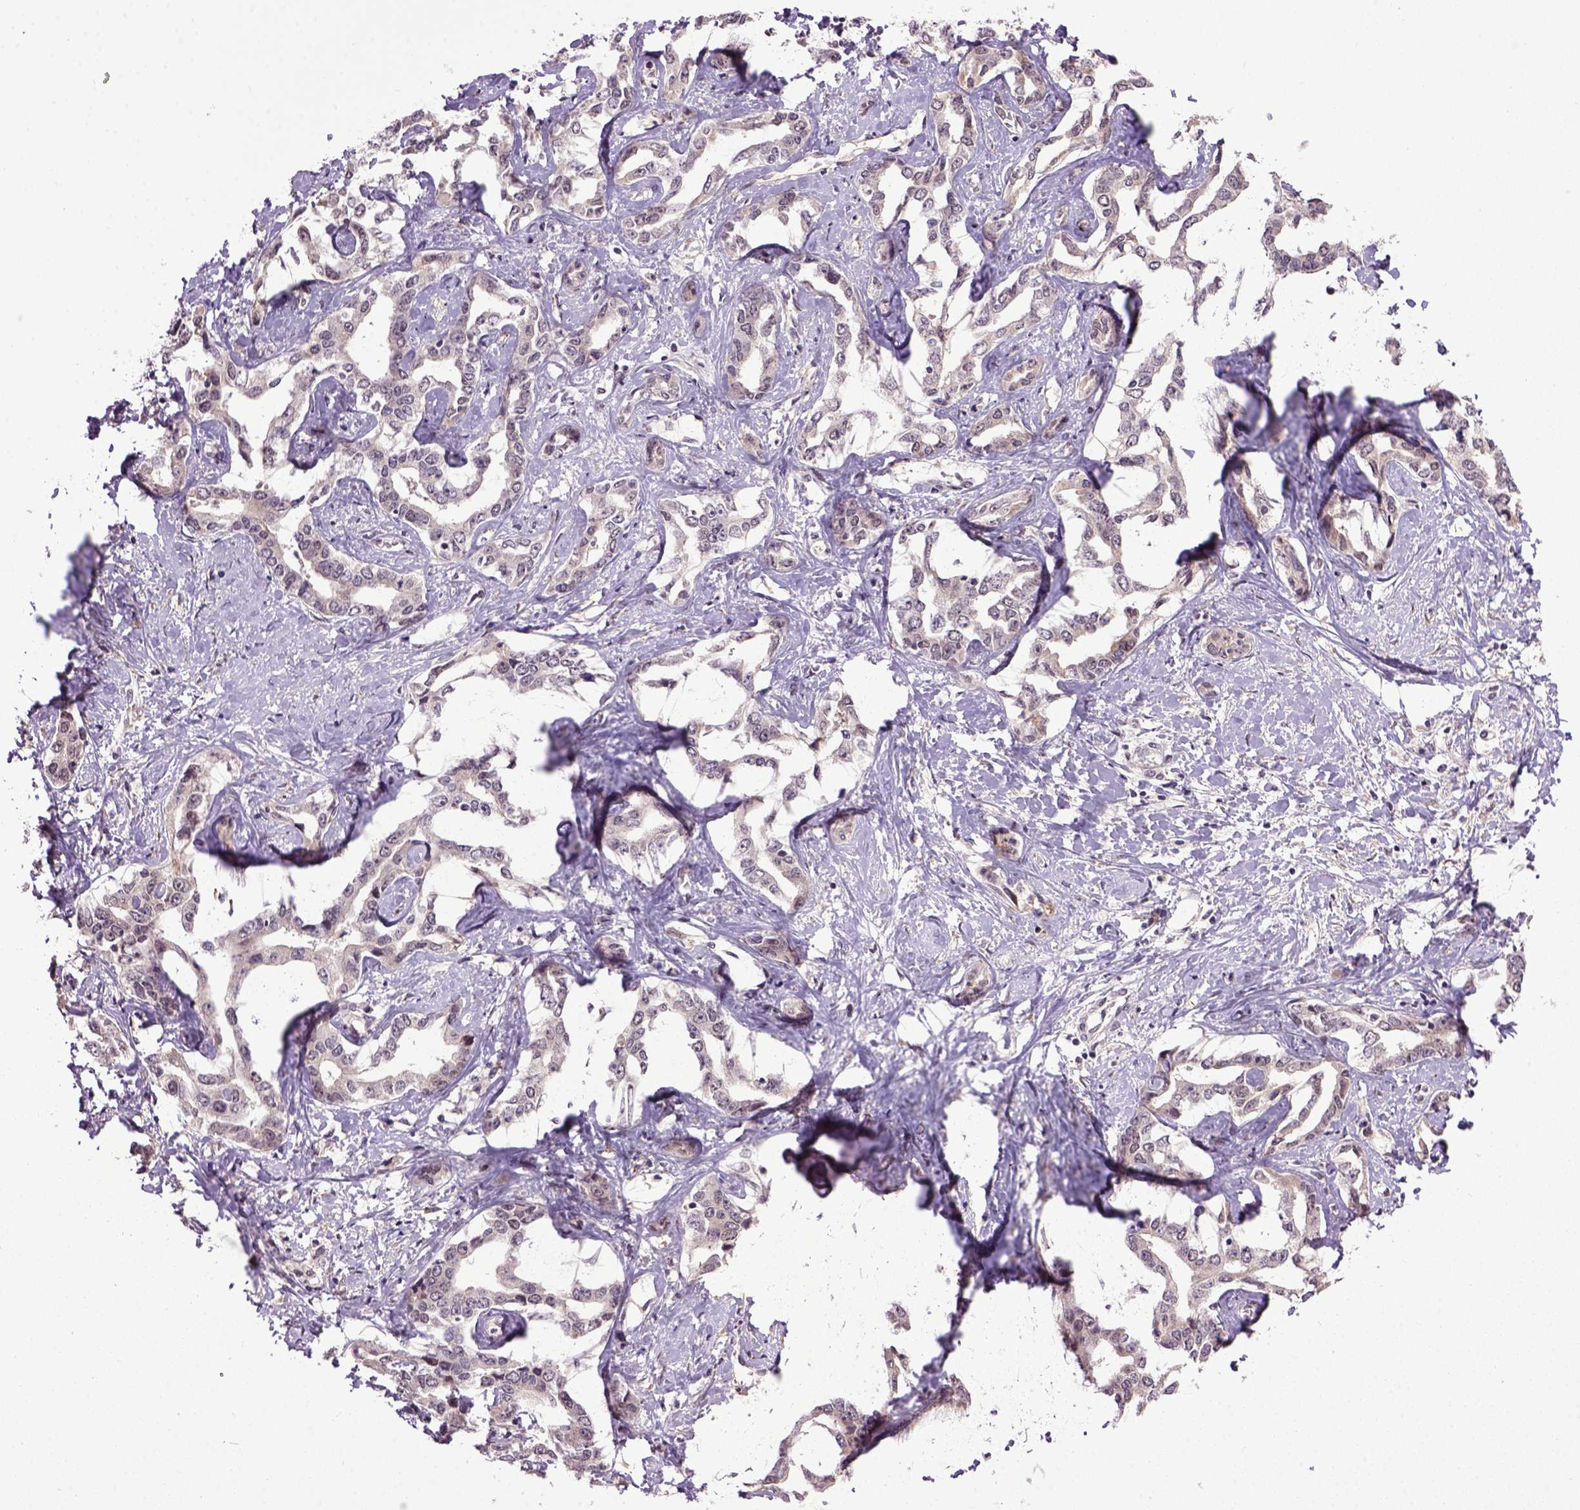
{"staining": {"intensity": "negative", "quantity": "none", "location": "none"}, "tissue": "liver cancer", "cell_type": "Tumor cells", "image_type": "cancer", "snomed": [{"axis": "morphology", "description": "Cholangiocarcinoma"}, {"axis": "topography", "description": "Liver"}], "caption": "Liver cholangiocarcinoma was stained to show a protein in brown. There is no significant staining in tumor cells.", "gene": "RAB43", "patient": {"sex": "male", "age": 59}}